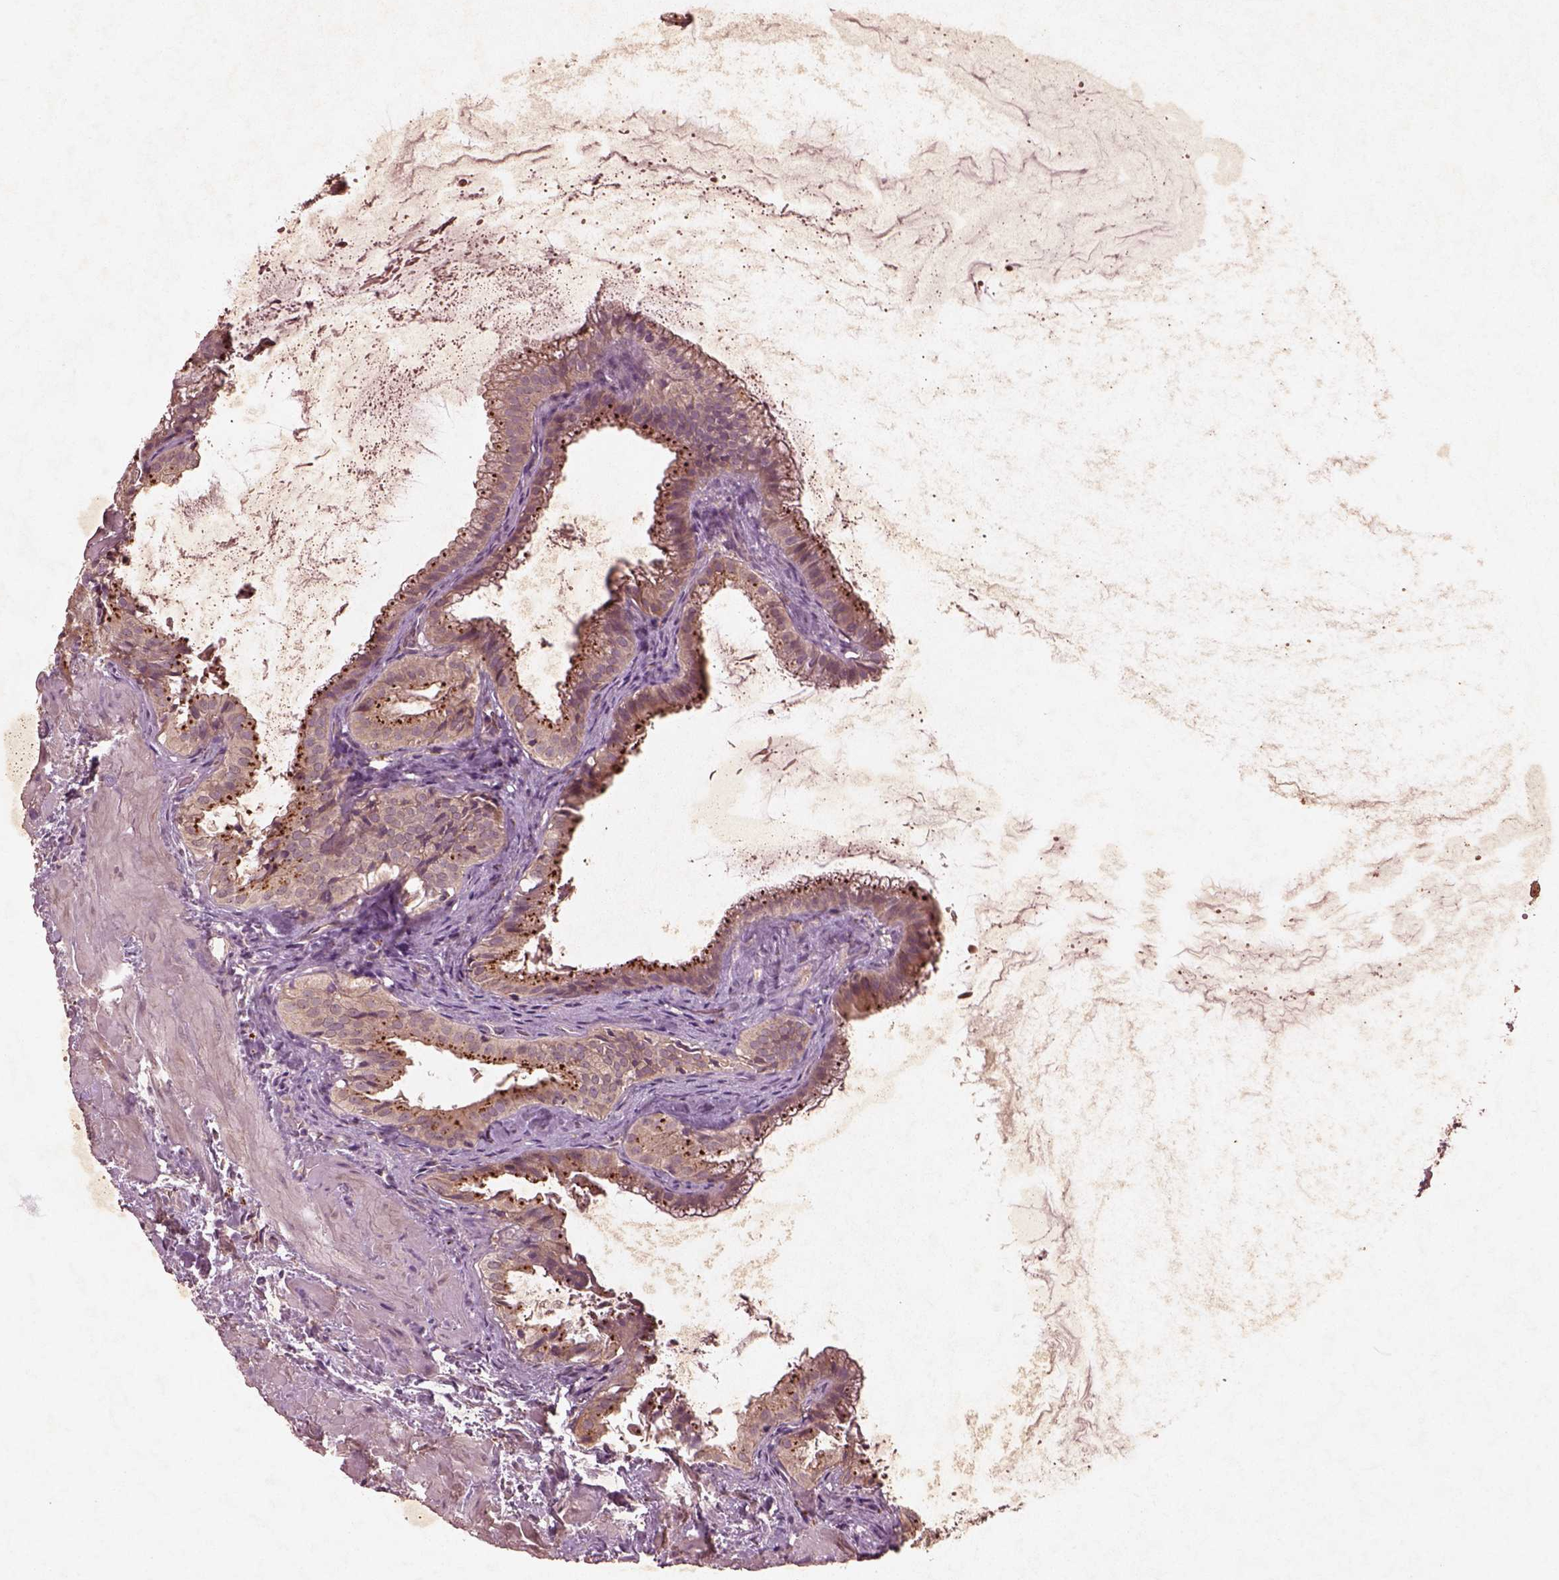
{"staining": {"intensity": "moderate", "quantity": ">75%", "location": "cytoplasmic/membranous"}, "tissue": "gallbladder", "cell_type": "Glandular cells", "image_type": "normal", "snomed": [{"axis": "morphology", "description": "Normal tissue, NOS"}, {"axis": "topography", "description": "Gallbladder"}], "caption": "Immunohistochemistry histopathology image of unremarkable gallbladder: human gallbladder stained using IHC reveals medium levels of moderate protein expression localized specifically in the cytoplasmic/membranous of glandular cells, appearing as a cytoplasmic/membranous brown color.", "gene": "FAM234A", "patient": {"sex": "male", "age": 70}}